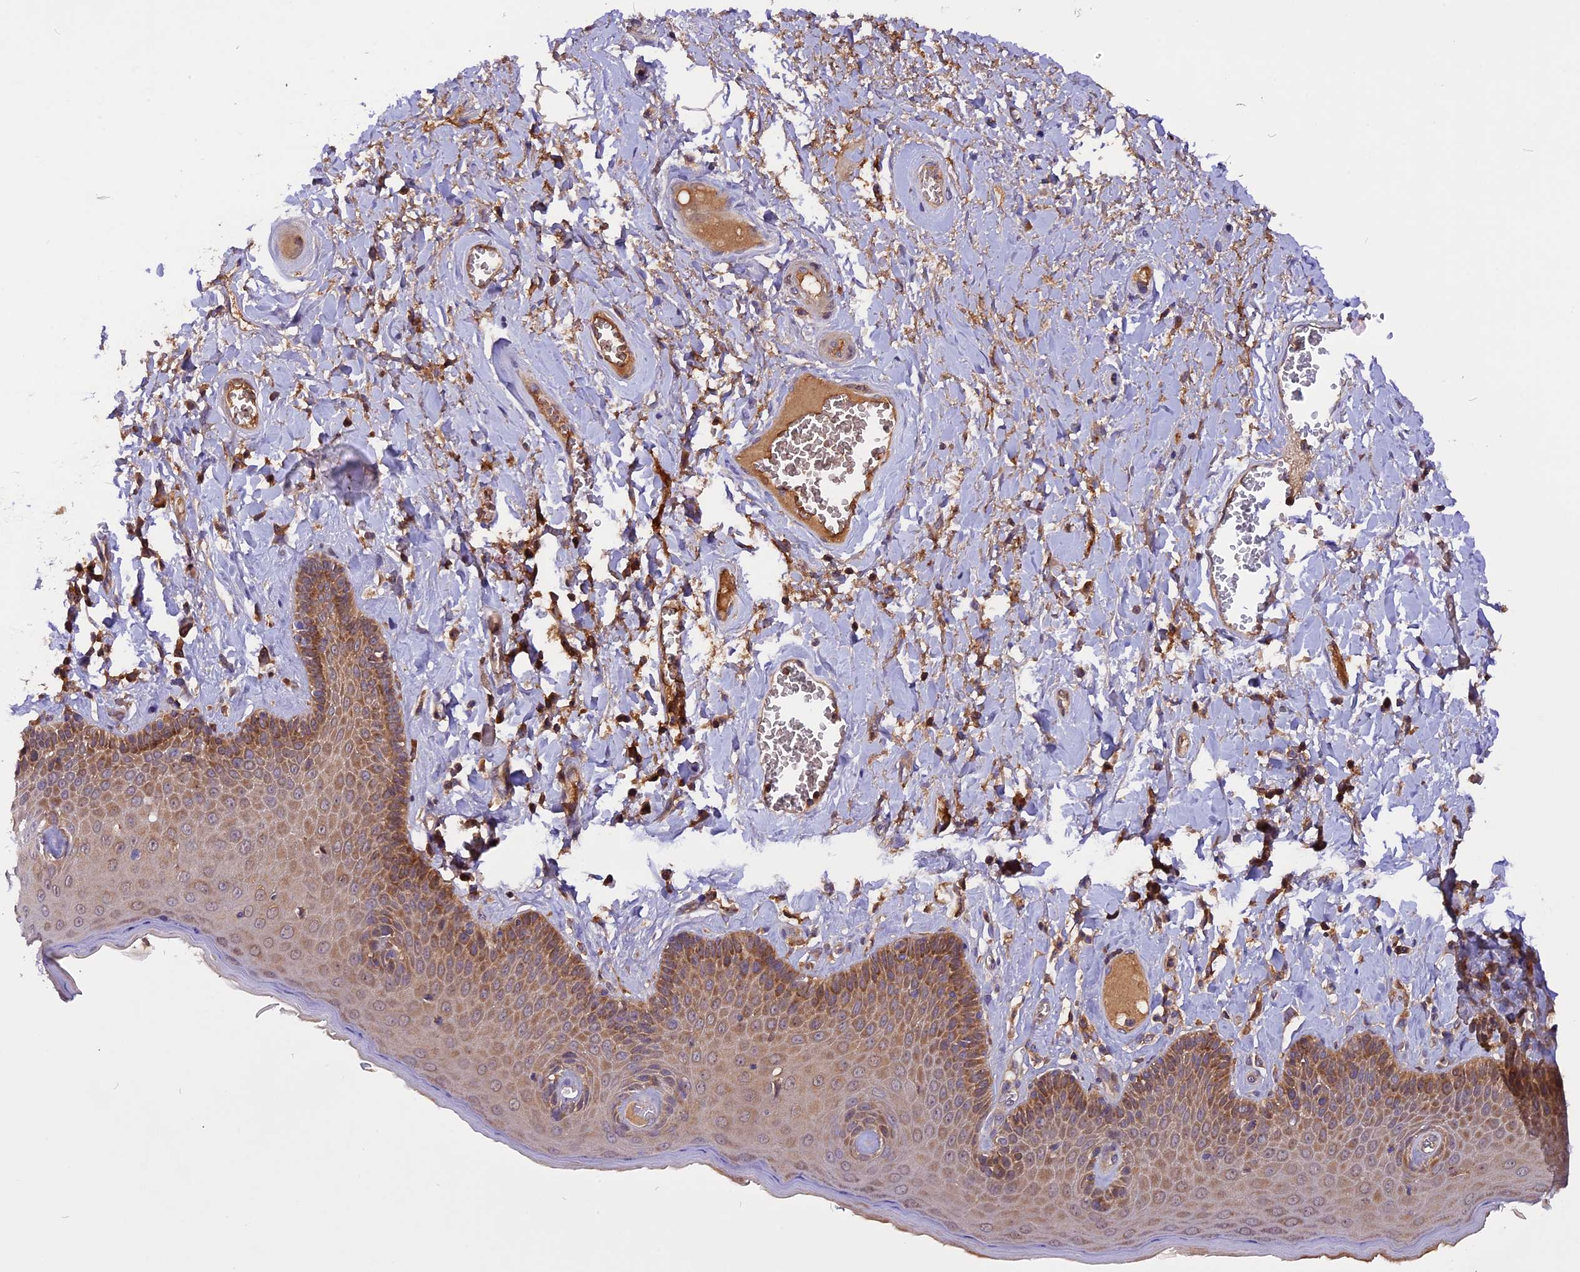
{"staining": {"intensity": "moderate", "quantity": "25%-75%", "location": "cytoplasmic/membranous"}, "tissue": "skin", "cell_type": "Epidermal cells", "image_type": "normal", "snomed": [{"axis": "morphology", "description": "Normal tissue, NOS"}, {"axis": "topography", "description": "Anal"}], "caption": "This micrograph demonstrates unremarkable skin stained with immunohistochemistry to label a protein in brown. The cytoplasmic/membranous of epidermal cells show moderate positivity for the protein. Nuclei are counter-stained blue.", "gene": "MARK4", "patient": {"sex": "male", "age": 69}}